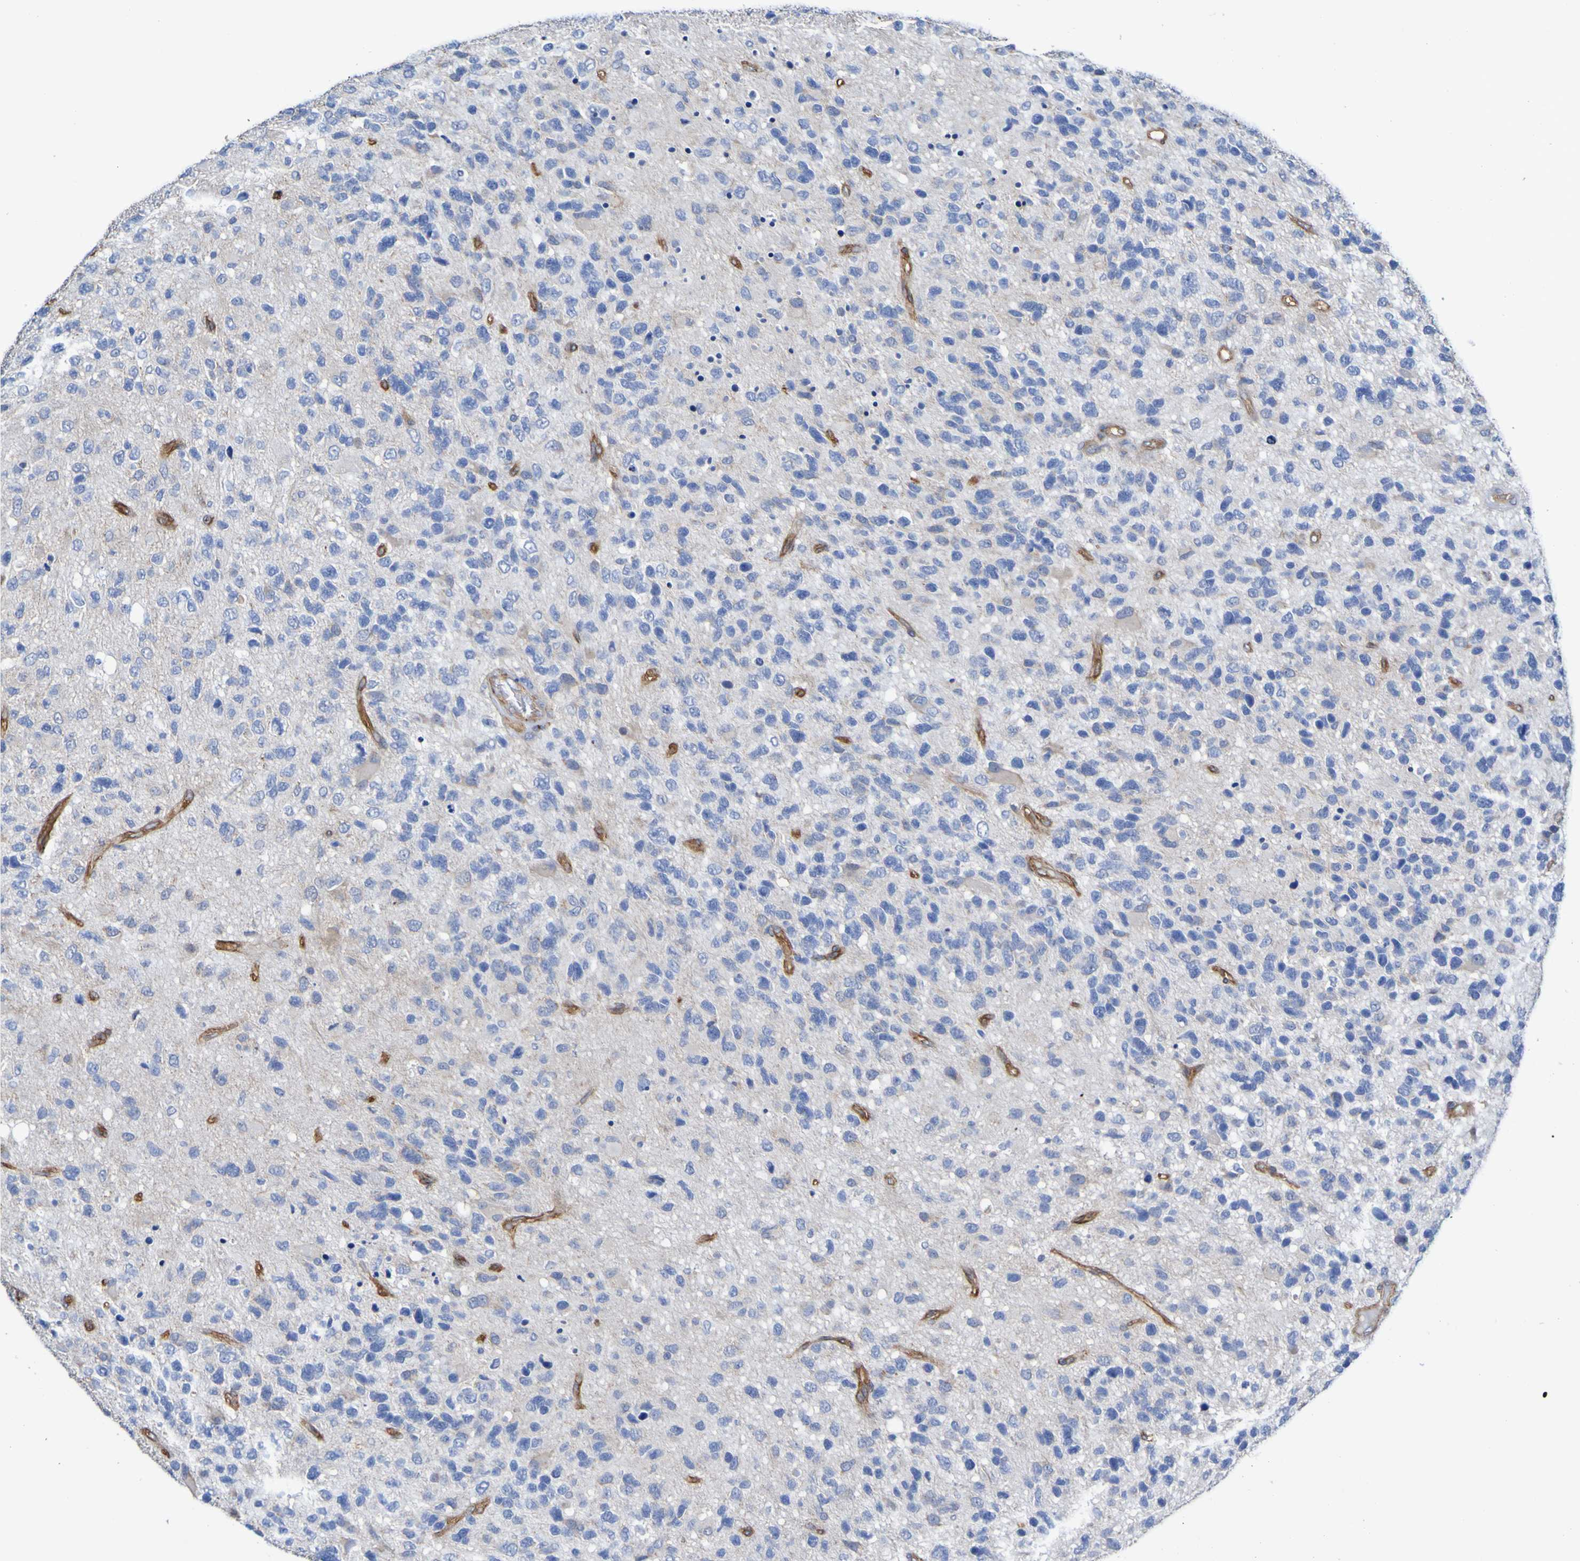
{"staining": {"intensity": "negative", "quantity": "none", "location": "none"}, "tissue": "glioma", "cell_type": "Tumor cells", "image_type": "cancer", "snomed": [{"axis": "morphology", "description": "Glioma, malignant, High grade"}, {"axis": "topography", "description": "Brain"}], "caption": "Immunohistochemistry histopathology image of neoplastic tissue: glioma stained with DAB (3,3'-diaminobenzidine) shows no significant protein expression in tumor cells.", "gene": "ELMOD3", "patient": {"sex": "female", "age": 58}}